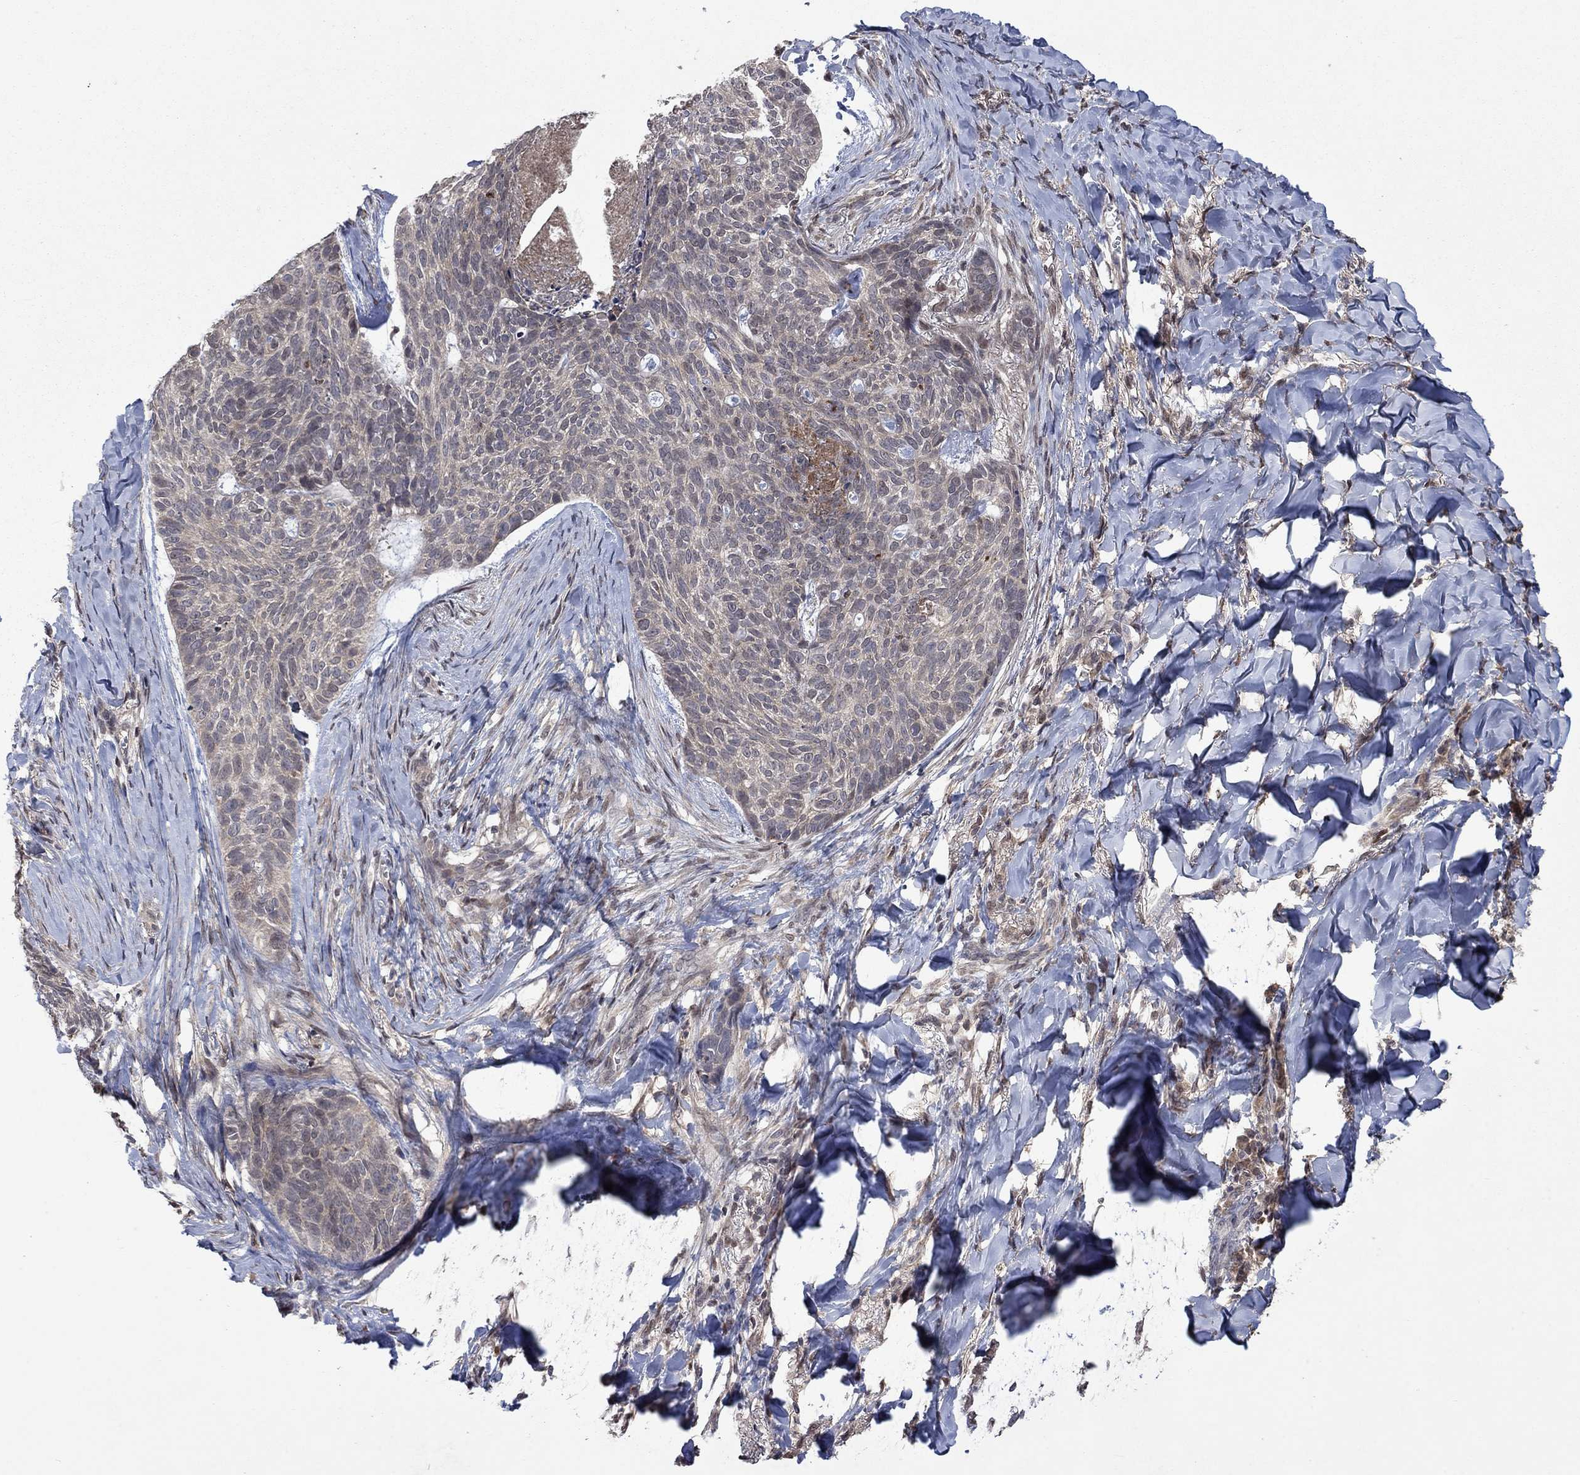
{"staining": {"intensity": "negative", "quantity": "none", "location": "none"}, "tissue": "skin cancer", "cell_type": "Tumor cells", "image_type": "cancer", "snomed": [{"axis": "morphology", "description": "Basal cell carcinoma"}, {"axis": "topography", "description": "Skin"}], "caption": "The immunohistochemistry image has no significant positivity in tumor cells of basal cell carcinoma (skin) tissue.", "gene": "IAH1", "patient": {"sex": "female", "age": 69}}